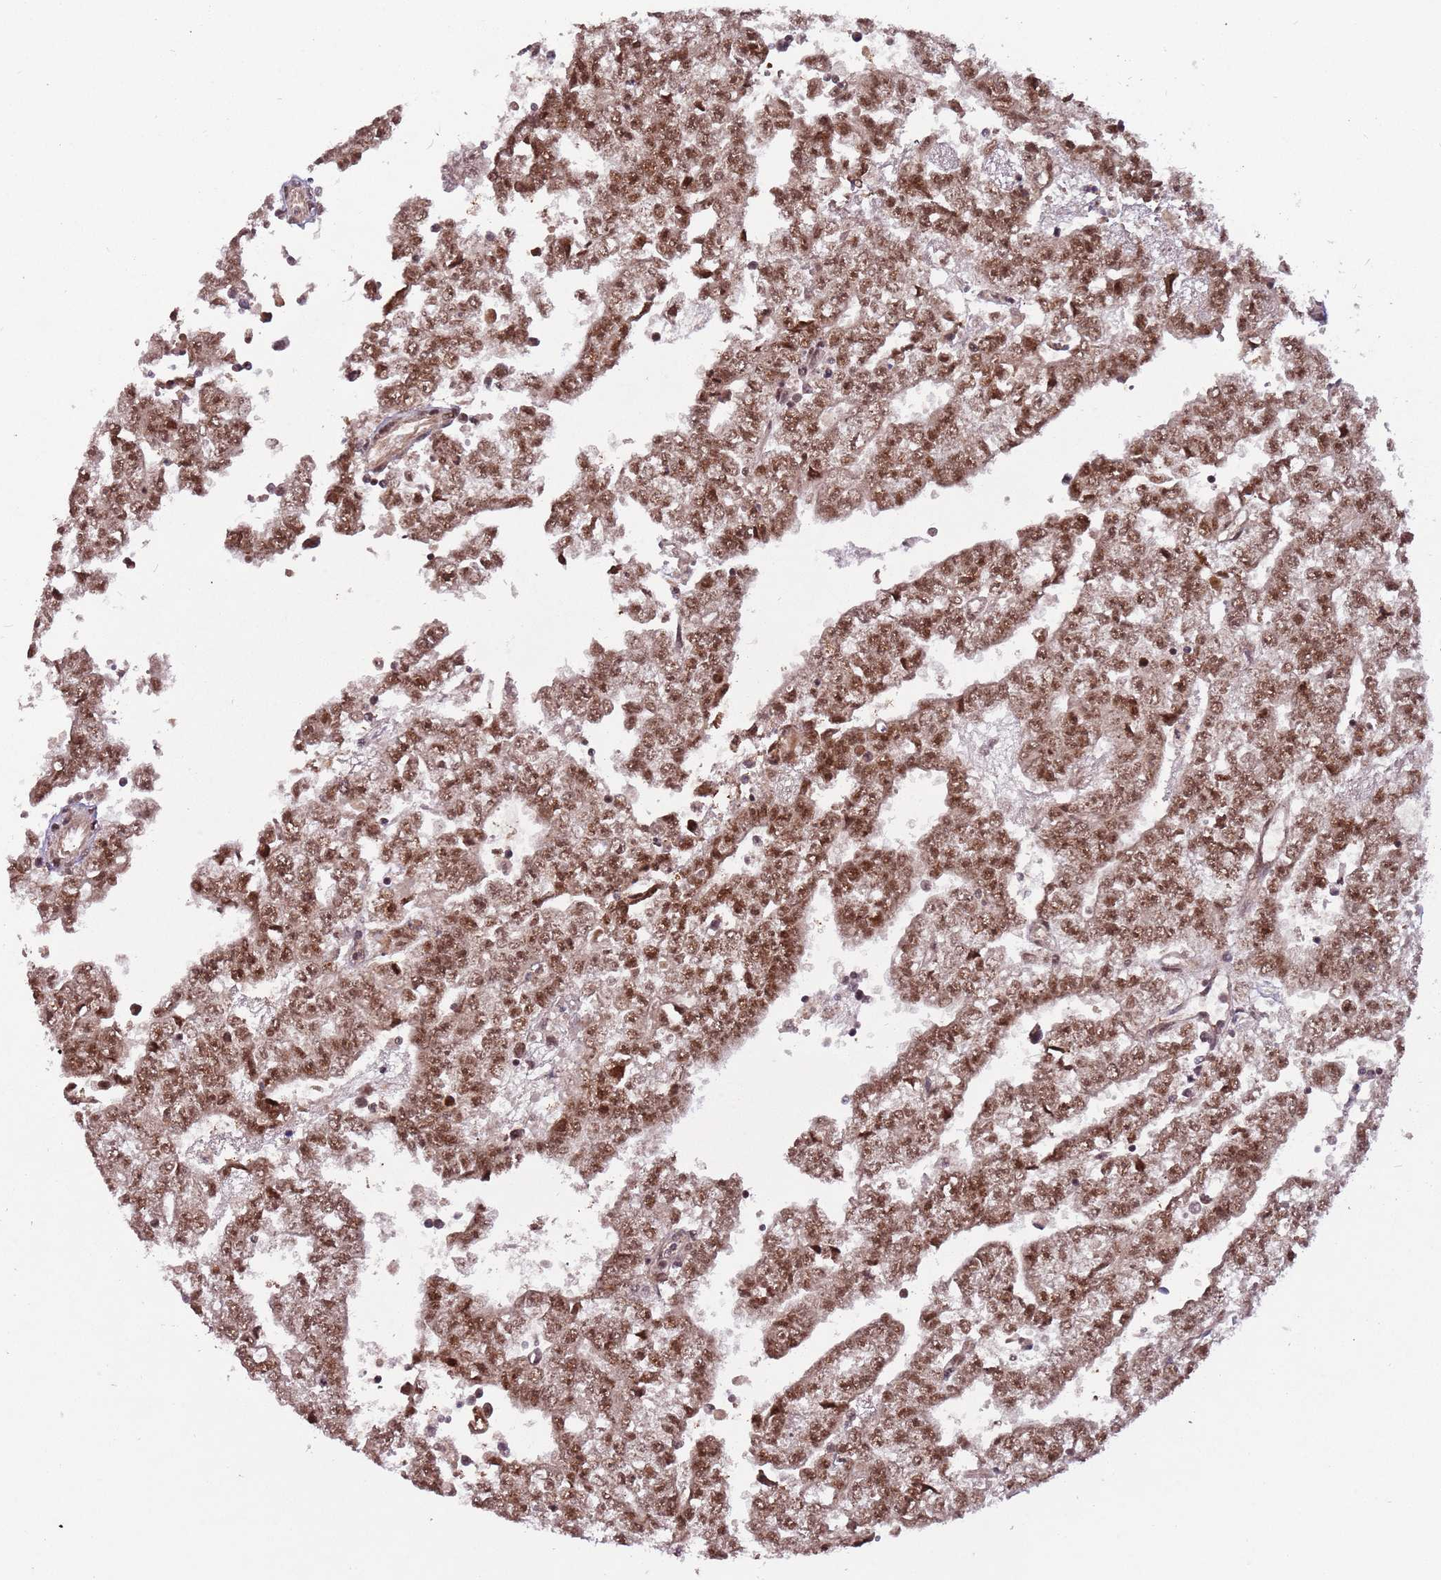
{"staining": {"intensity": "moderate", "quantity": ">75%", "location": "nuclear"}, "tissue": "testis cancer", "cell_type": "Tumor cells", "image_type": "cancer", "snomed": [{"axis": "morphology", "description": "Carcinoma, Embryonal, NOS"}, {"axis": "topography", "description": "Testis"}], "caption": "The micrograph reveals a brown stain indicating the presence of a protein in the nuclear of tumor cells in embryonal carcinoma (testis).", "gene": "SUDS3", "patient": {"sex": "male", "age": 25}}